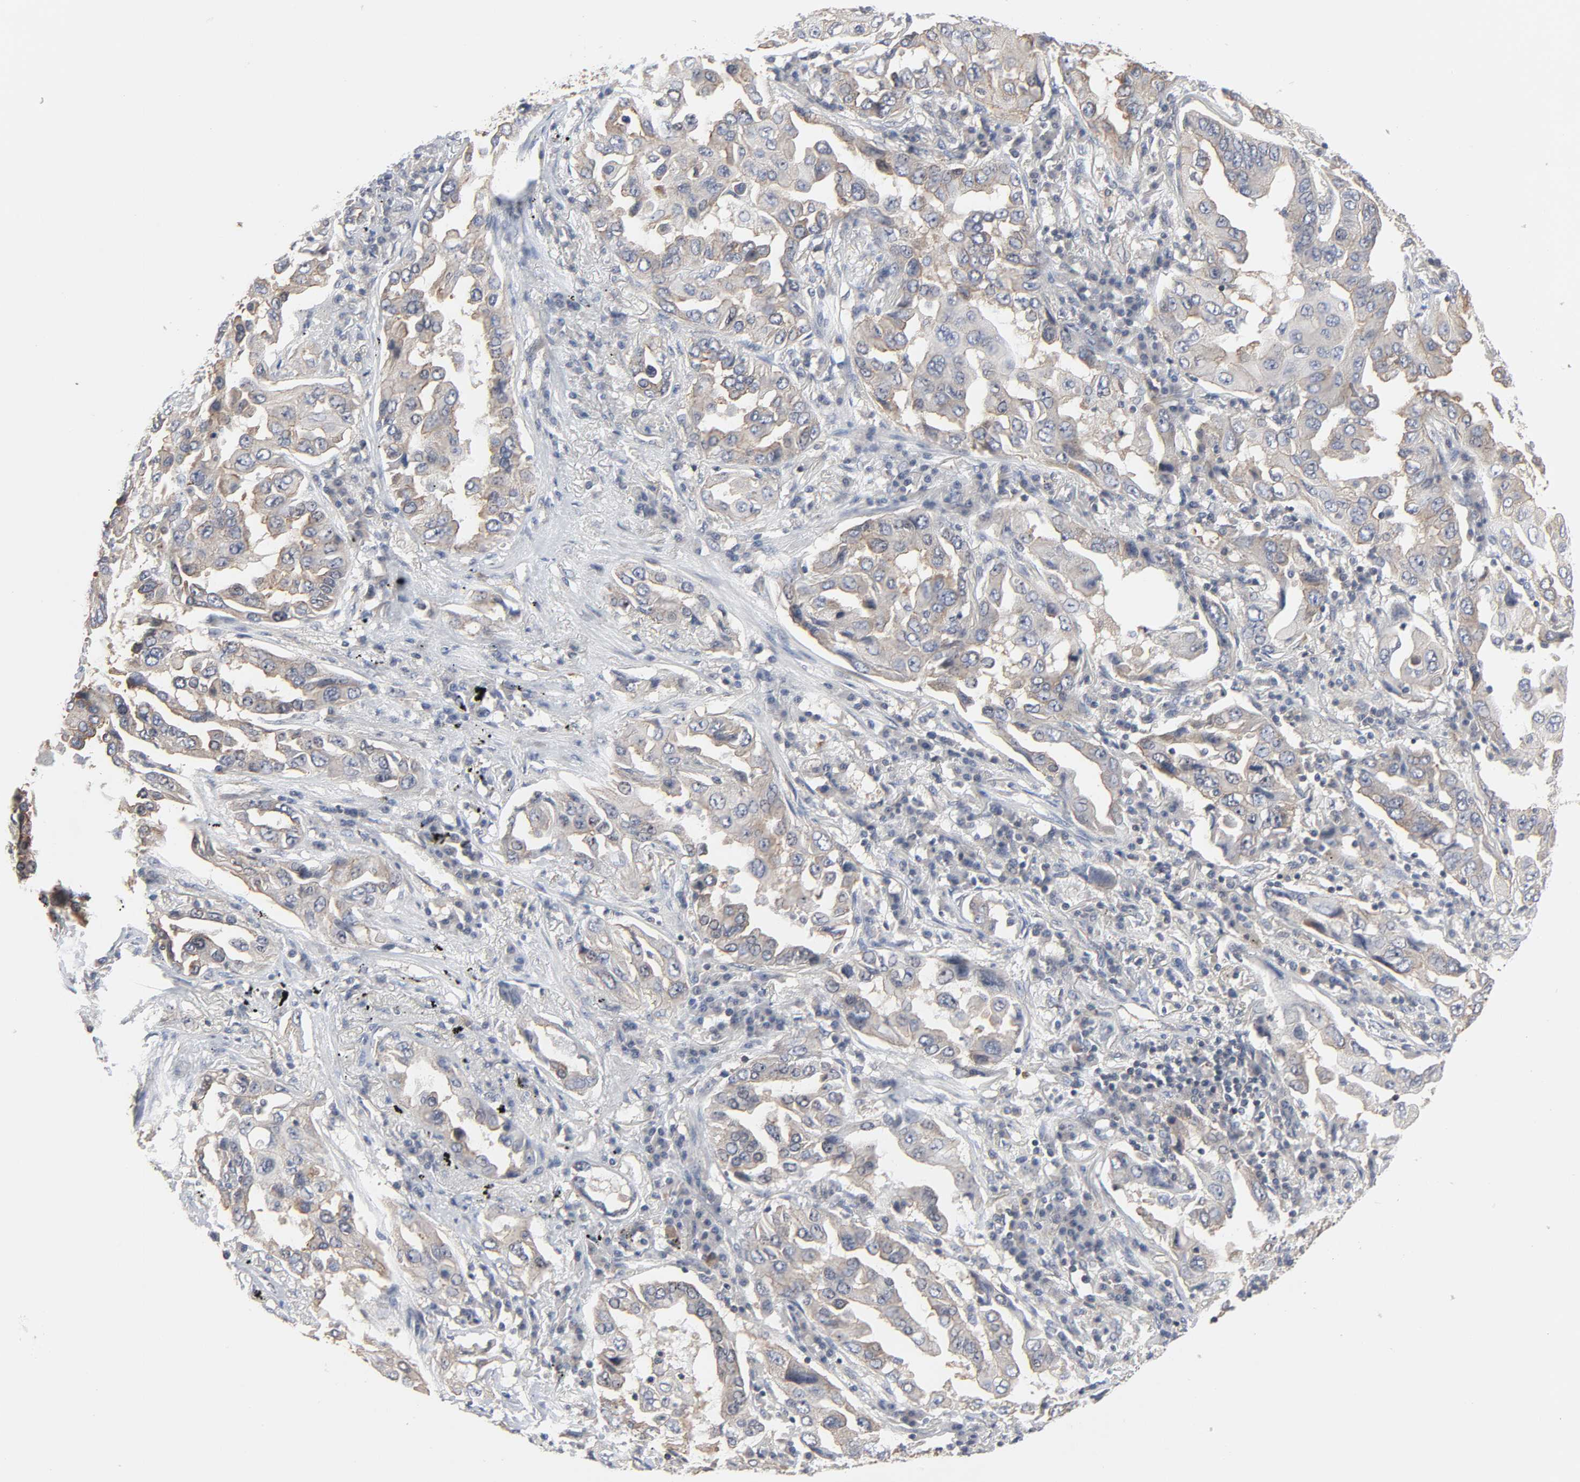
{"staining": {"intensity": "weak", "quantity": ">75%", "location": "cytoplasmic/membranous"}, "tissue": "lung cancer", "cell_type": "Tumor cells", "image_type": "cancer", "snomed": [{"axis": "morphology", "description": "Adenocarcinoma, NOS"}, {"axis": "topography", "description": "Lung"}], "caption": "Lung adenocarcinoma stained for a protein (brown) shows weak cytoplasmic/membranous positive staining in about >75% of tumor cells.", "gene": "DDX10", "patient": {"sex": "female", "age": 65}}